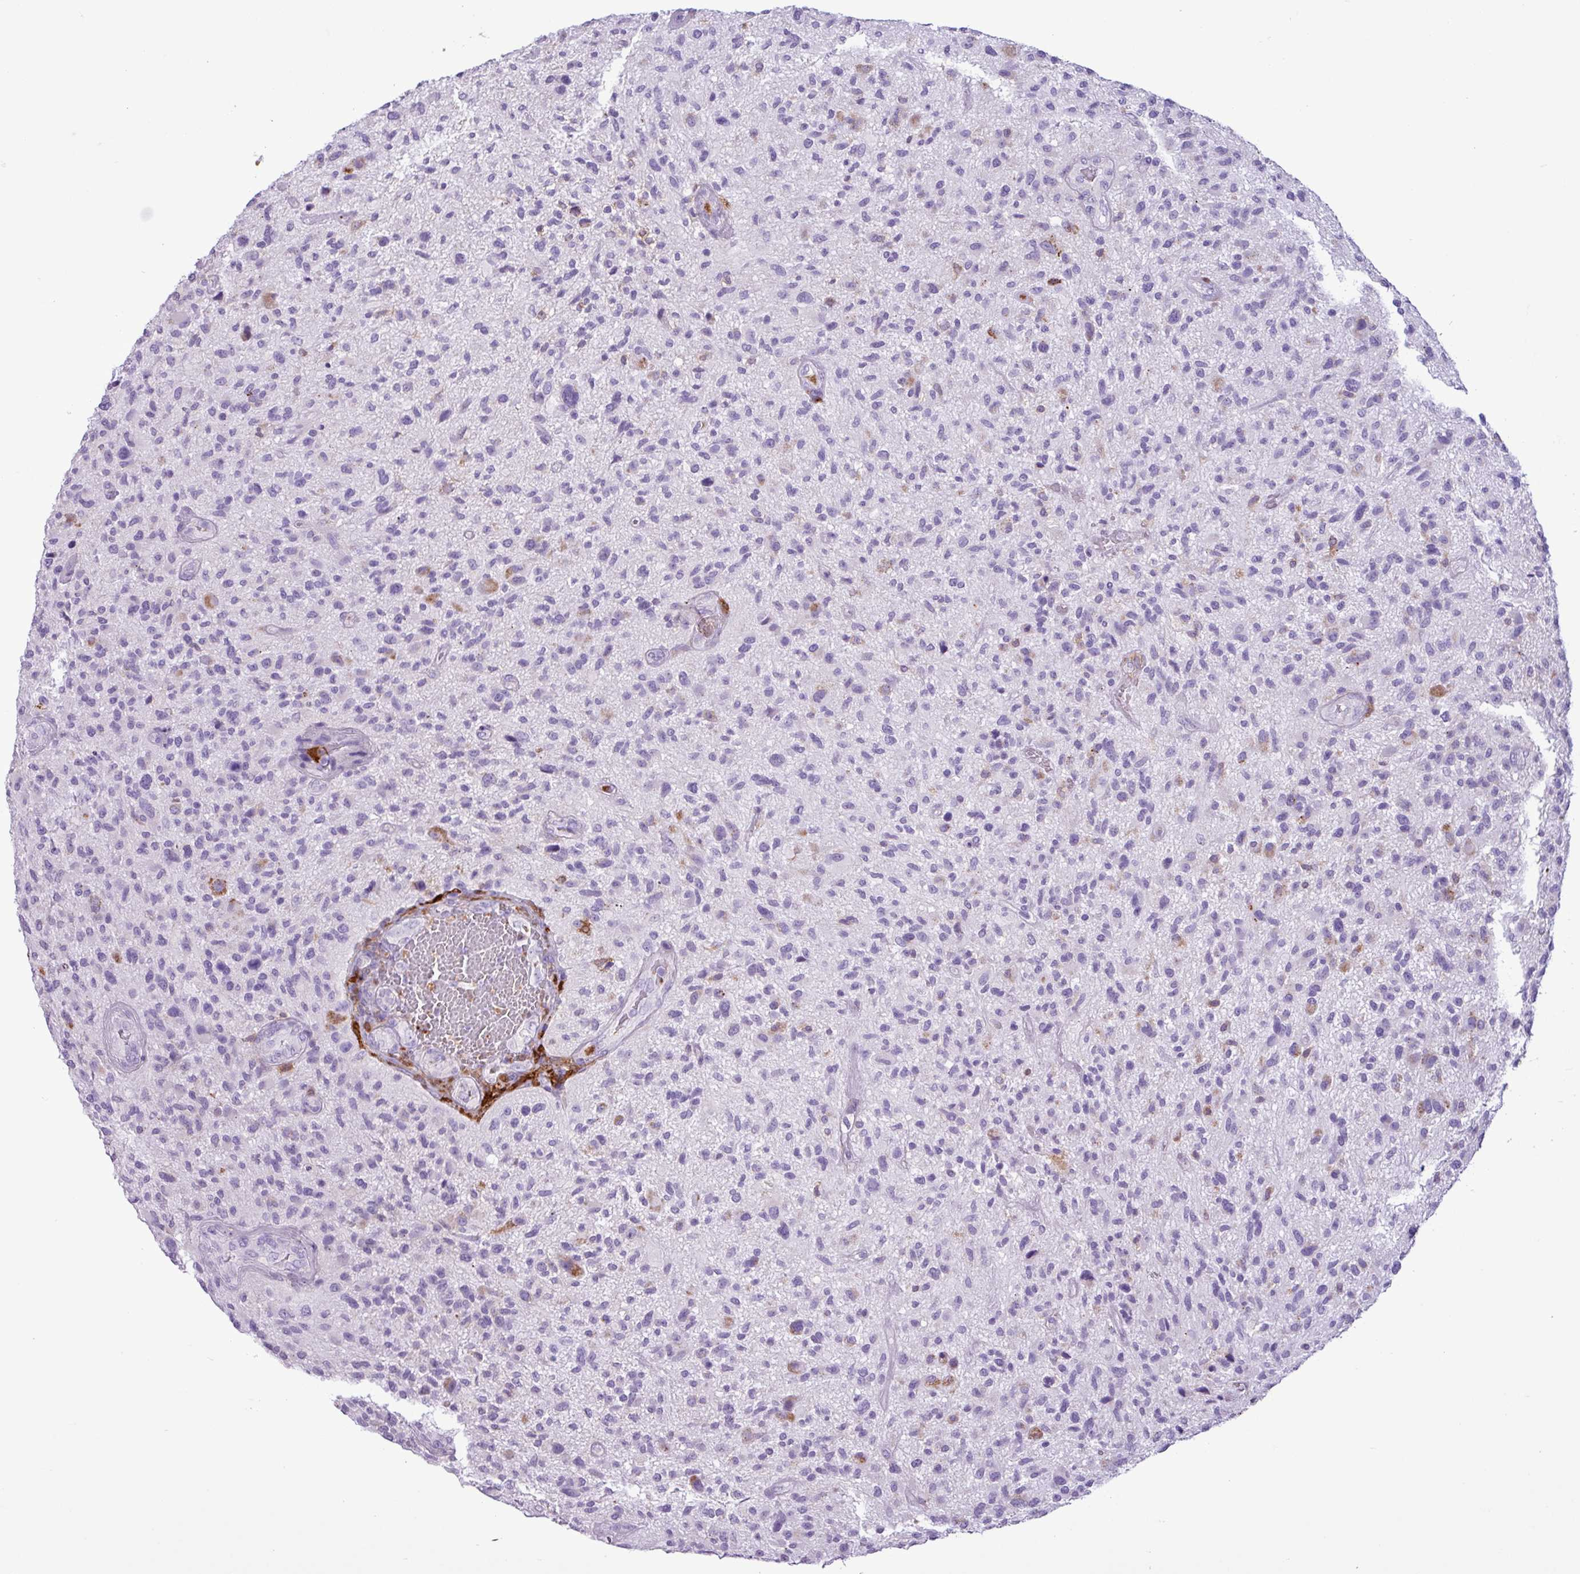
{"staining": {"intensity": "negative", "quantity": "none", "location": "none"}, "tissue": "glioma", "cell_type": "Tumor cells", "image_type": "cancer", "snomed": [{"axis": "morphology", "description": "Glioma, malignant, High grade"}, {"axis": "topography", "description": "Brain"}], "caption": "A photomicrograph of human glioma is negative for staining in tumor cells.", "gene": "TMEM200C", "patient": {"sex": "male", "age": 47}}